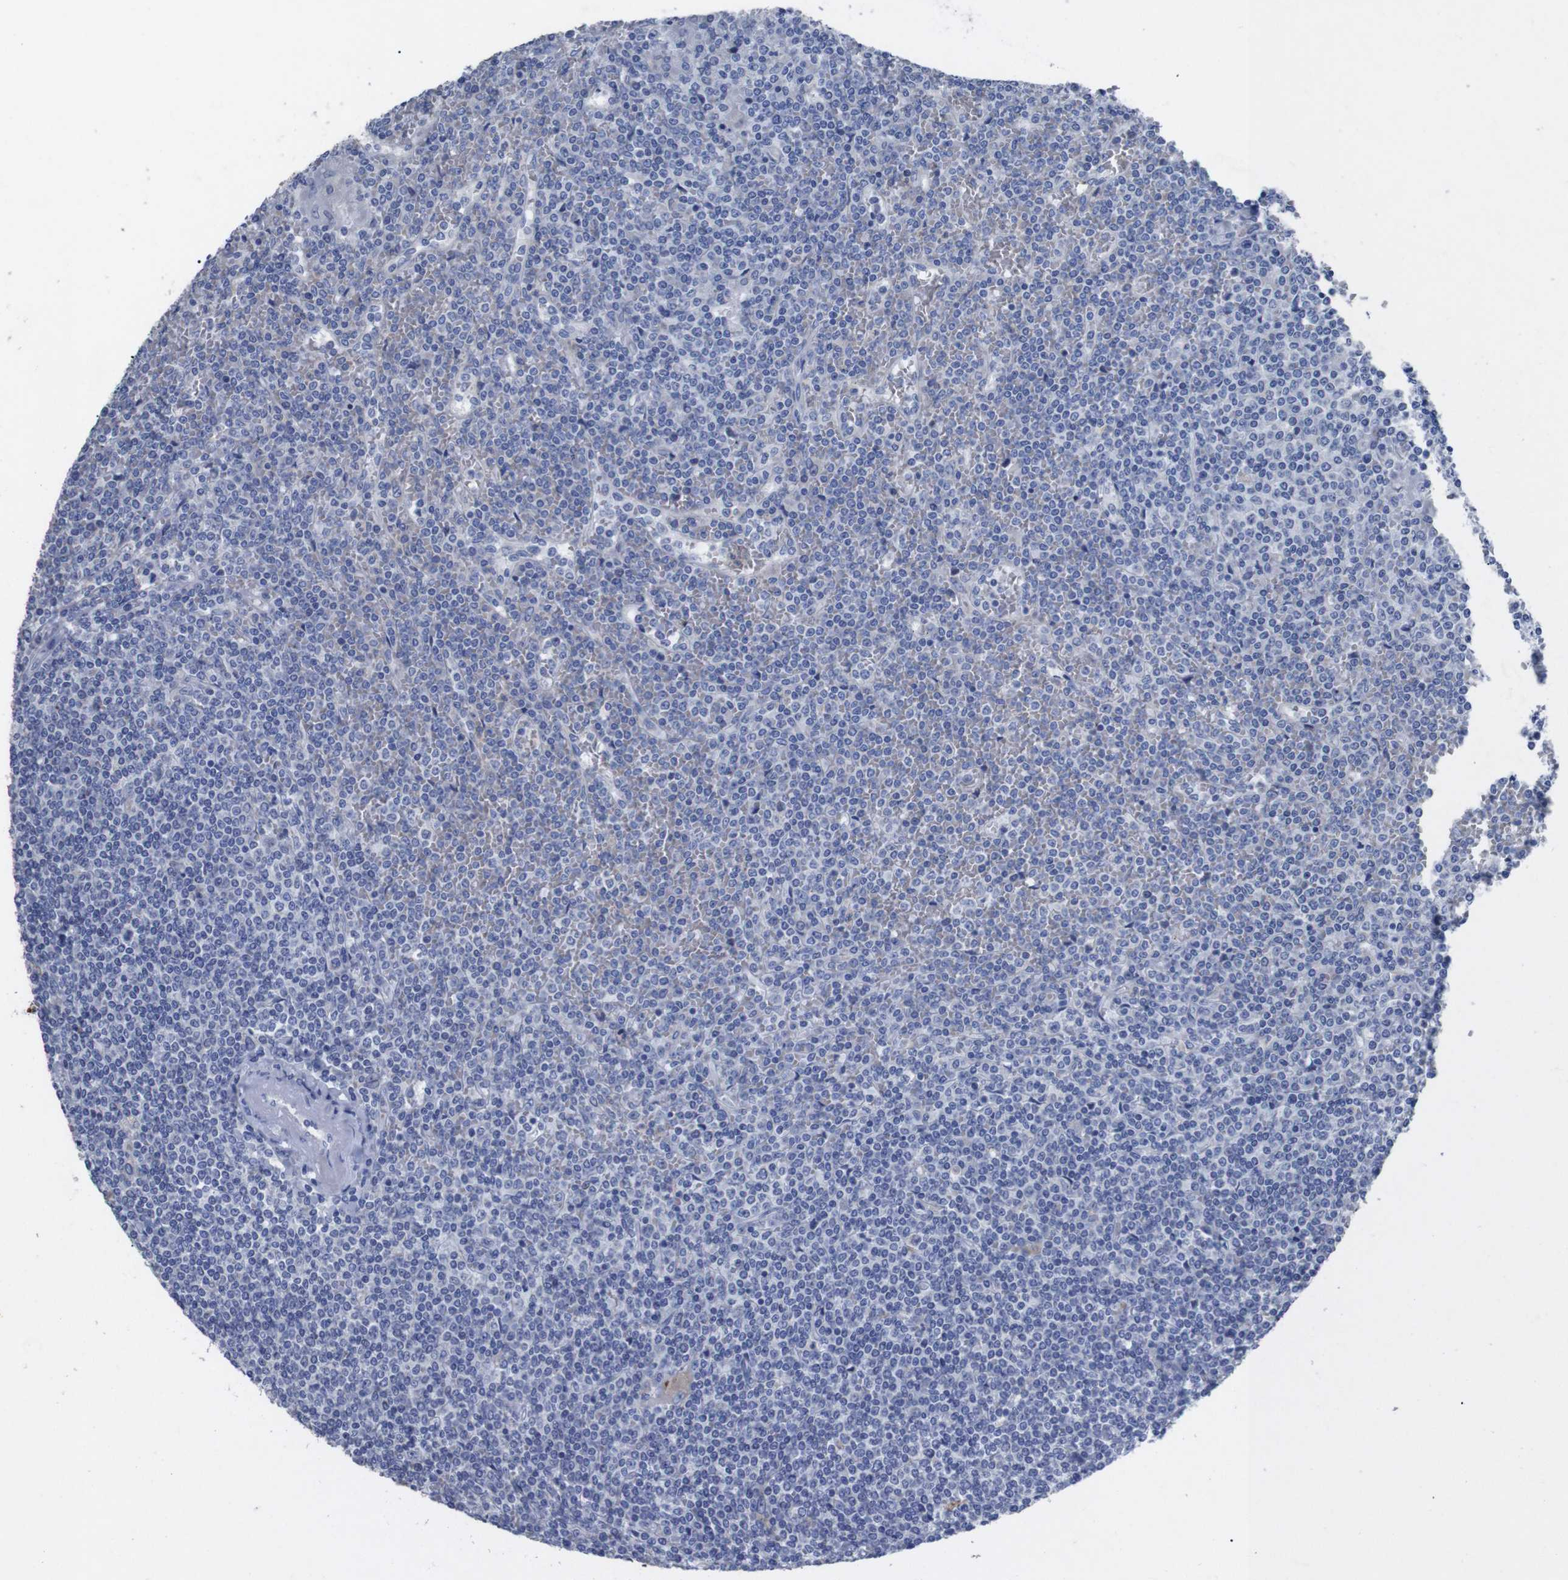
{"staining": {"intensity": "negative", "quantity": "none", "location": "none"}, "tissue": "lymphoma", "cell_type": "Tumor cells", "image_type": "cancer", "snomed": [{"axis": "morphology", "description": "Malignant lymphoma, non-Hodgkin's type, Low grade"}, {"axis": "topography", "description": "Spleen"}], "caption": "This is a micrograph of immunohistochemistry staining of lymphoma, which shows no expression in tumor cells.", "gene": "GJB2", "patient": {"sex": "female", "age": 19}}